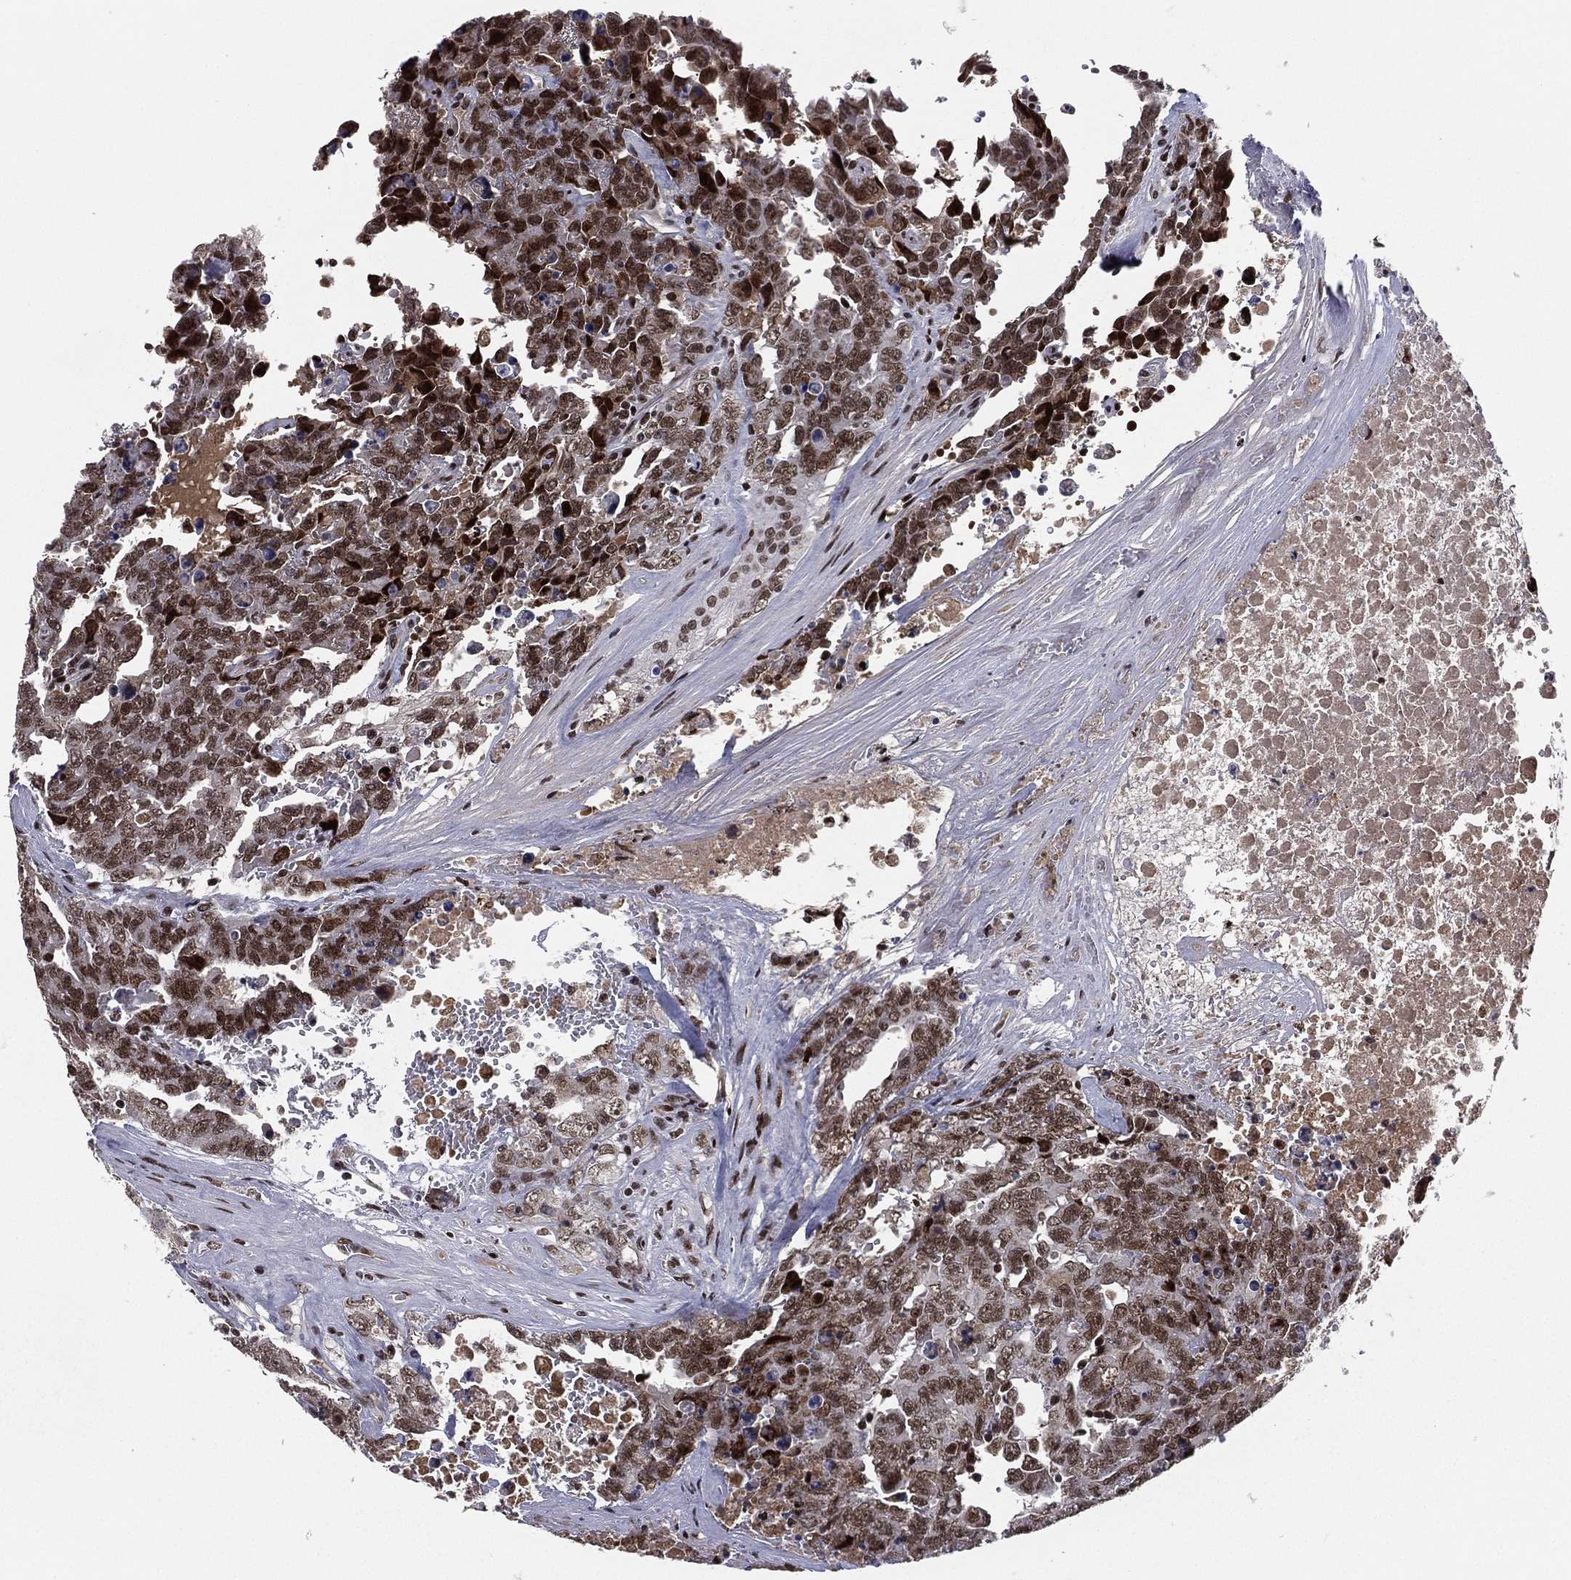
{"staining": {"intensity": "strong", "quantity": ">75%", "location": "nuclear"}, "tissue": "testis cancer", "cell_type": "Tumor cells", "image_type": "cancer", "snomed": [{"axis": "morphology", "description": "Carcinoma, Embryonal, NOS"}, {"axis": "topography", "description": "Testis"}], "caption": "This is a histology image of immunohistochemistry staining of testis embryonal carcinoma, which shows strong positivity in the nuclear of tumor cells.", "gene": "RTF1", "patient": {"sex": "male", "age": 24}}